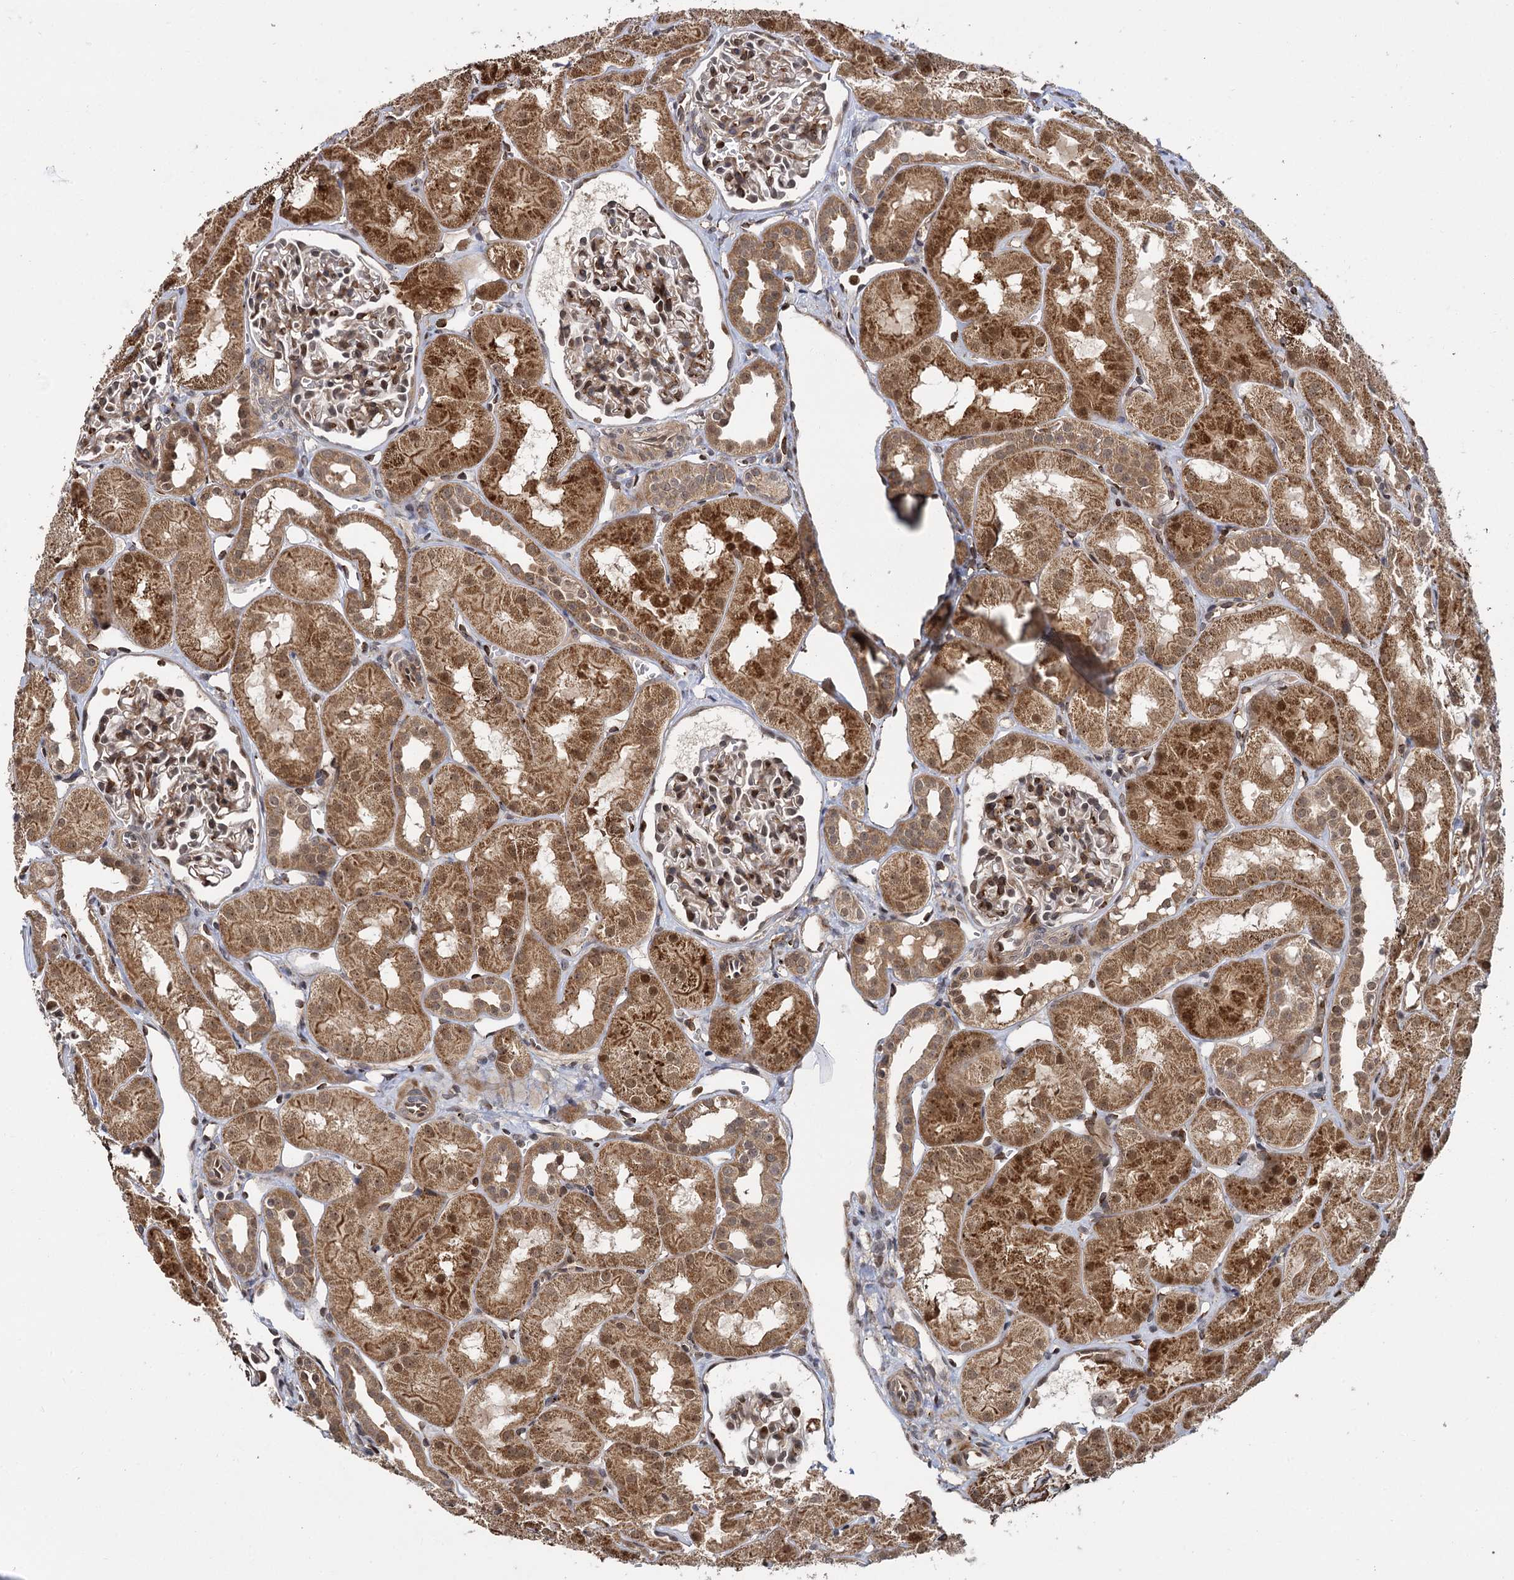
{"staining": {"intensity": "moderate", "quantity": ">75%", "location": "cytoplasmic/membranous,nuclear"}, "tissue": "kidney", "cell_type": "Cells in glomeruli", "image_type": "normal", "snomed": [{"axis": "morphology", "description": "Normal tissue, NOS"}, {"axis": "topography", "description": "Kidney"}, {"axis": "topography", "description": "Urinary bladder"}], "caption": "This photomicrograph shows immunohistochemistry staining of normal kidney, with medium moderate cytoplasmic/membranous,nuclear positivity in approximately >75% of cells in glomeruli.", "gene": "GAL3ST4", "patient": {"sex": "male", "age": 16}}